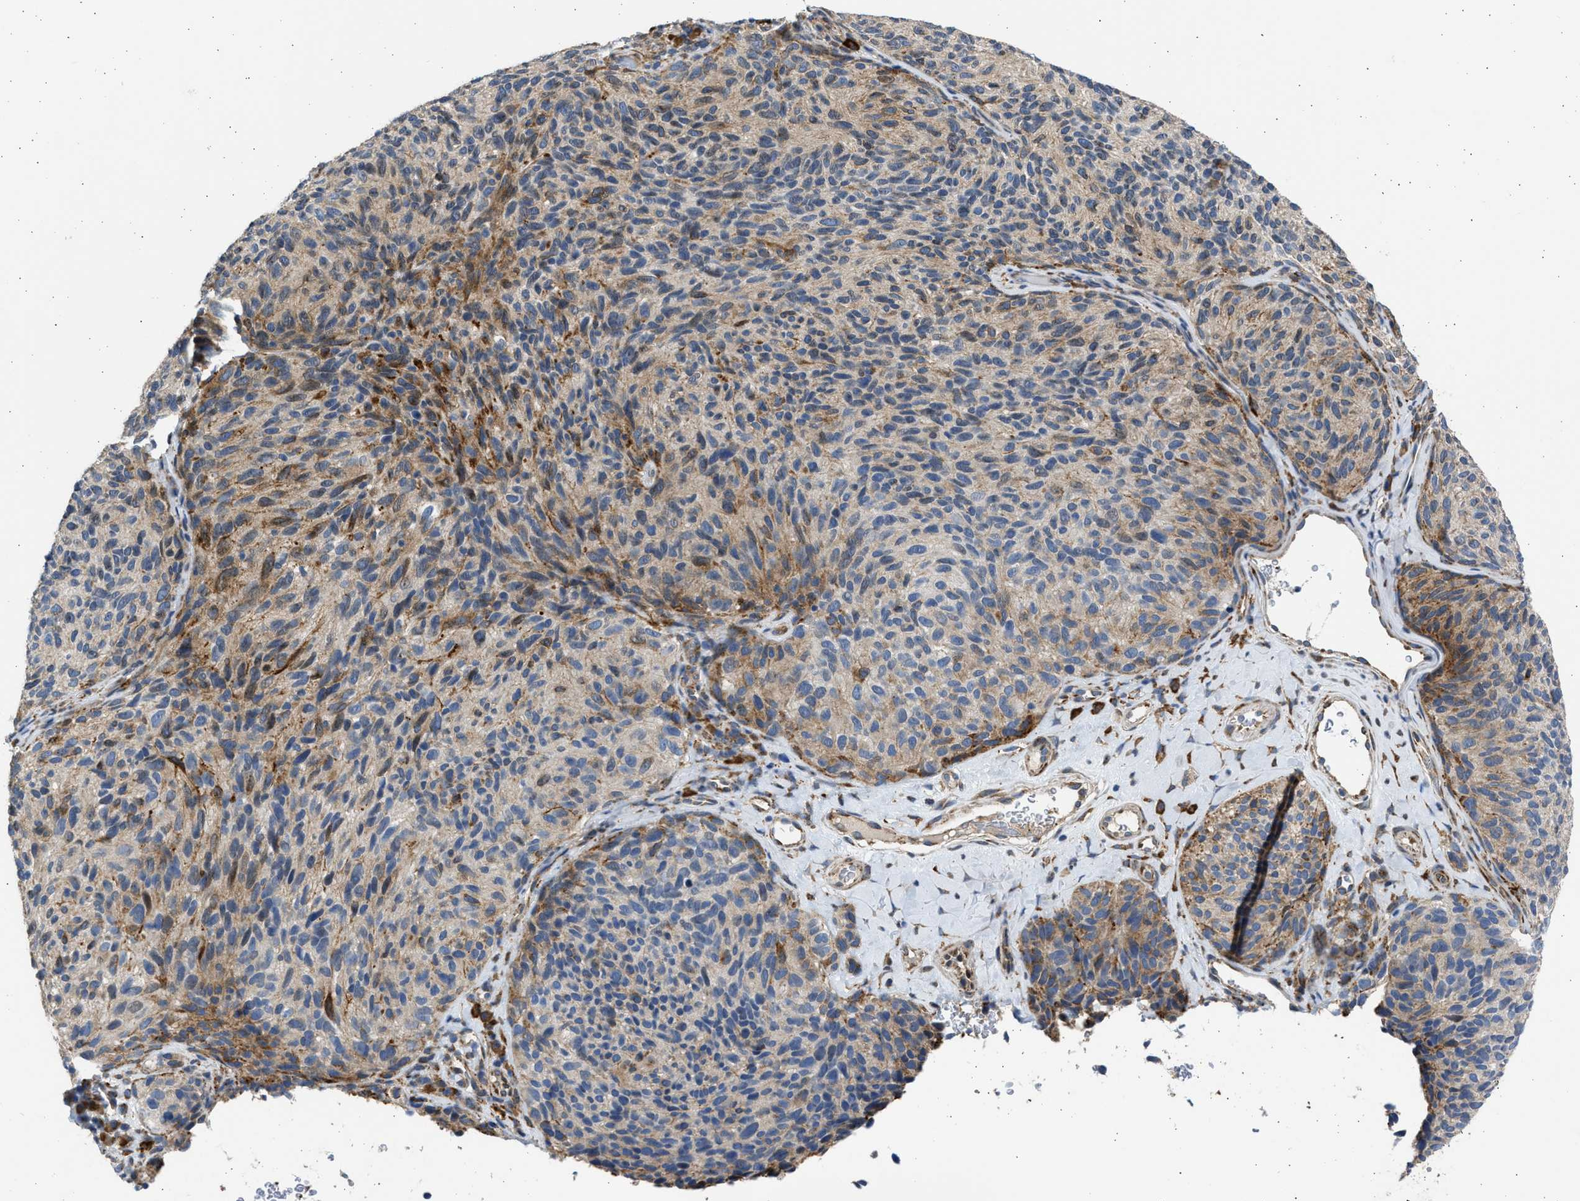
{"staining": {"intensity": "weak", "quantity": ">75%", "location": "cytoplasmic/membranous"}, "tissue": "melanoma", "cell_type": "Tumor cells", "image_type": "cancer", "snomed": [{"axis": "morphology", "description": "Malignant melanoma, NOS"}, {"axis": "topography", "description": "Skin"}], "caption": "Immunohistochemistry of melanoma reveals low levels of weak cytoplasmic/membranous positivity in approximately >75% of tumor cells.", "gene": "PLD2", "patient": {"sex": "female", "age": 73}}